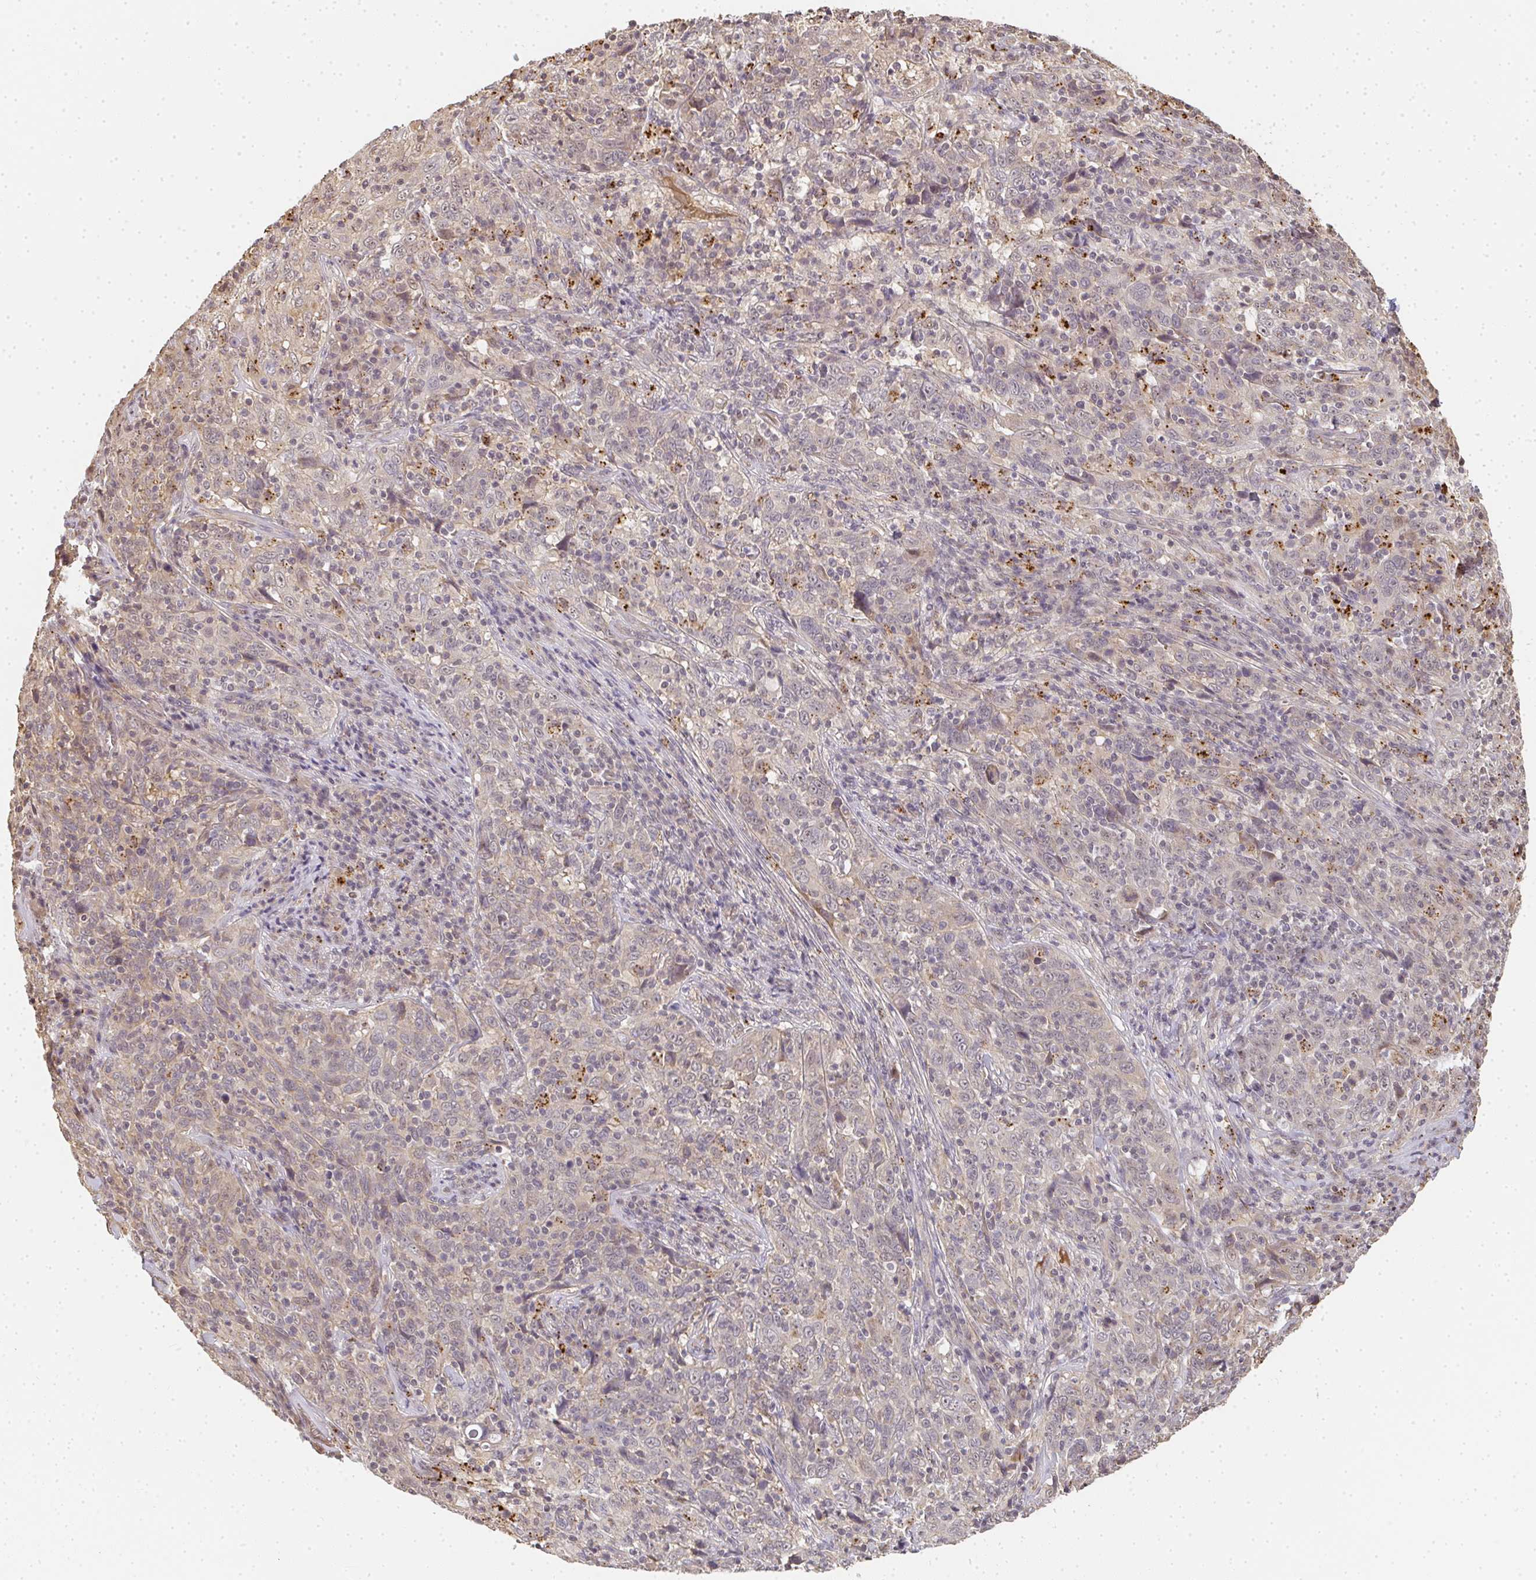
{"staining": {"intensity": "negative", "quantity": "none", "location": "none"}, "tissue": "cervical cancer", "cell_type": "Tumor cells", "image_type": "cancer", "snomed": [{"axis": "morphology", "description": "Squamous cell carcinoma, NOS"}, {"axis": "topography", "description": "Cervix"}], "caption": "Tumor cells show no significant protein staining in cervical squamous cell carcinoma.", "gene": "SLC35B3", "patient": {"sex": "female", "age": 46}}